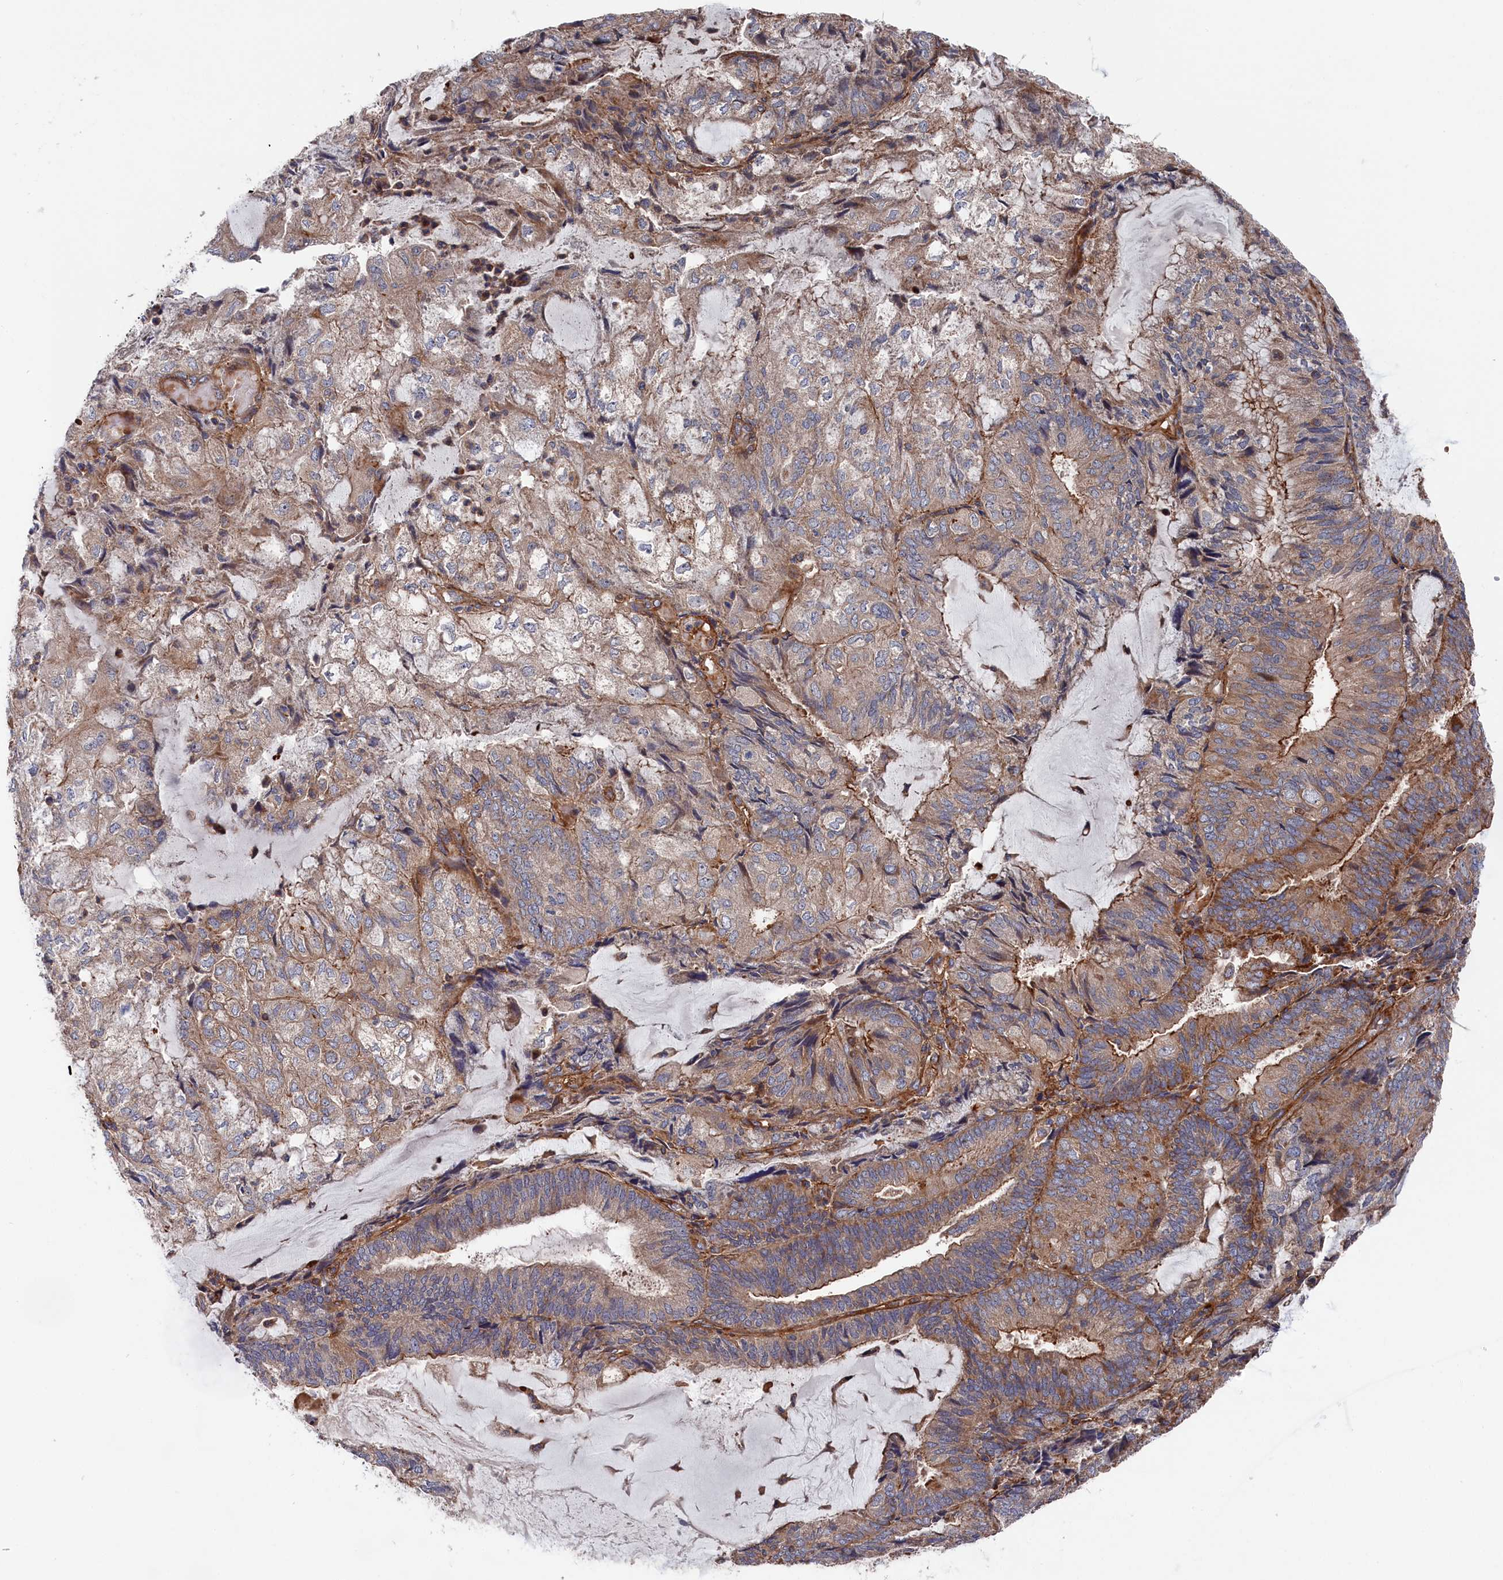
{"staining": {"intensity": "moderate", "quantity": "25%-75%", "location": "cytoplasmic/membranous"}, "tissue": "endometrial cancer", "cell_type": "Tumor cells", "image_type": "cancer", "snomed": [{"axis": "morphology", "description": "Adenocarcinoma, NOS"}, {"axis": "topography", "description": "Endometrium"}], "caption": "Human adenocarcinoma (endometrial) stained for a protein (brown) demonstrates moderate cytoplasmic/membranous positive positivity in about 25%-75% of tumor cells.", "gene": "LDHD", "patient": {"sex": "female", "age": 81}}